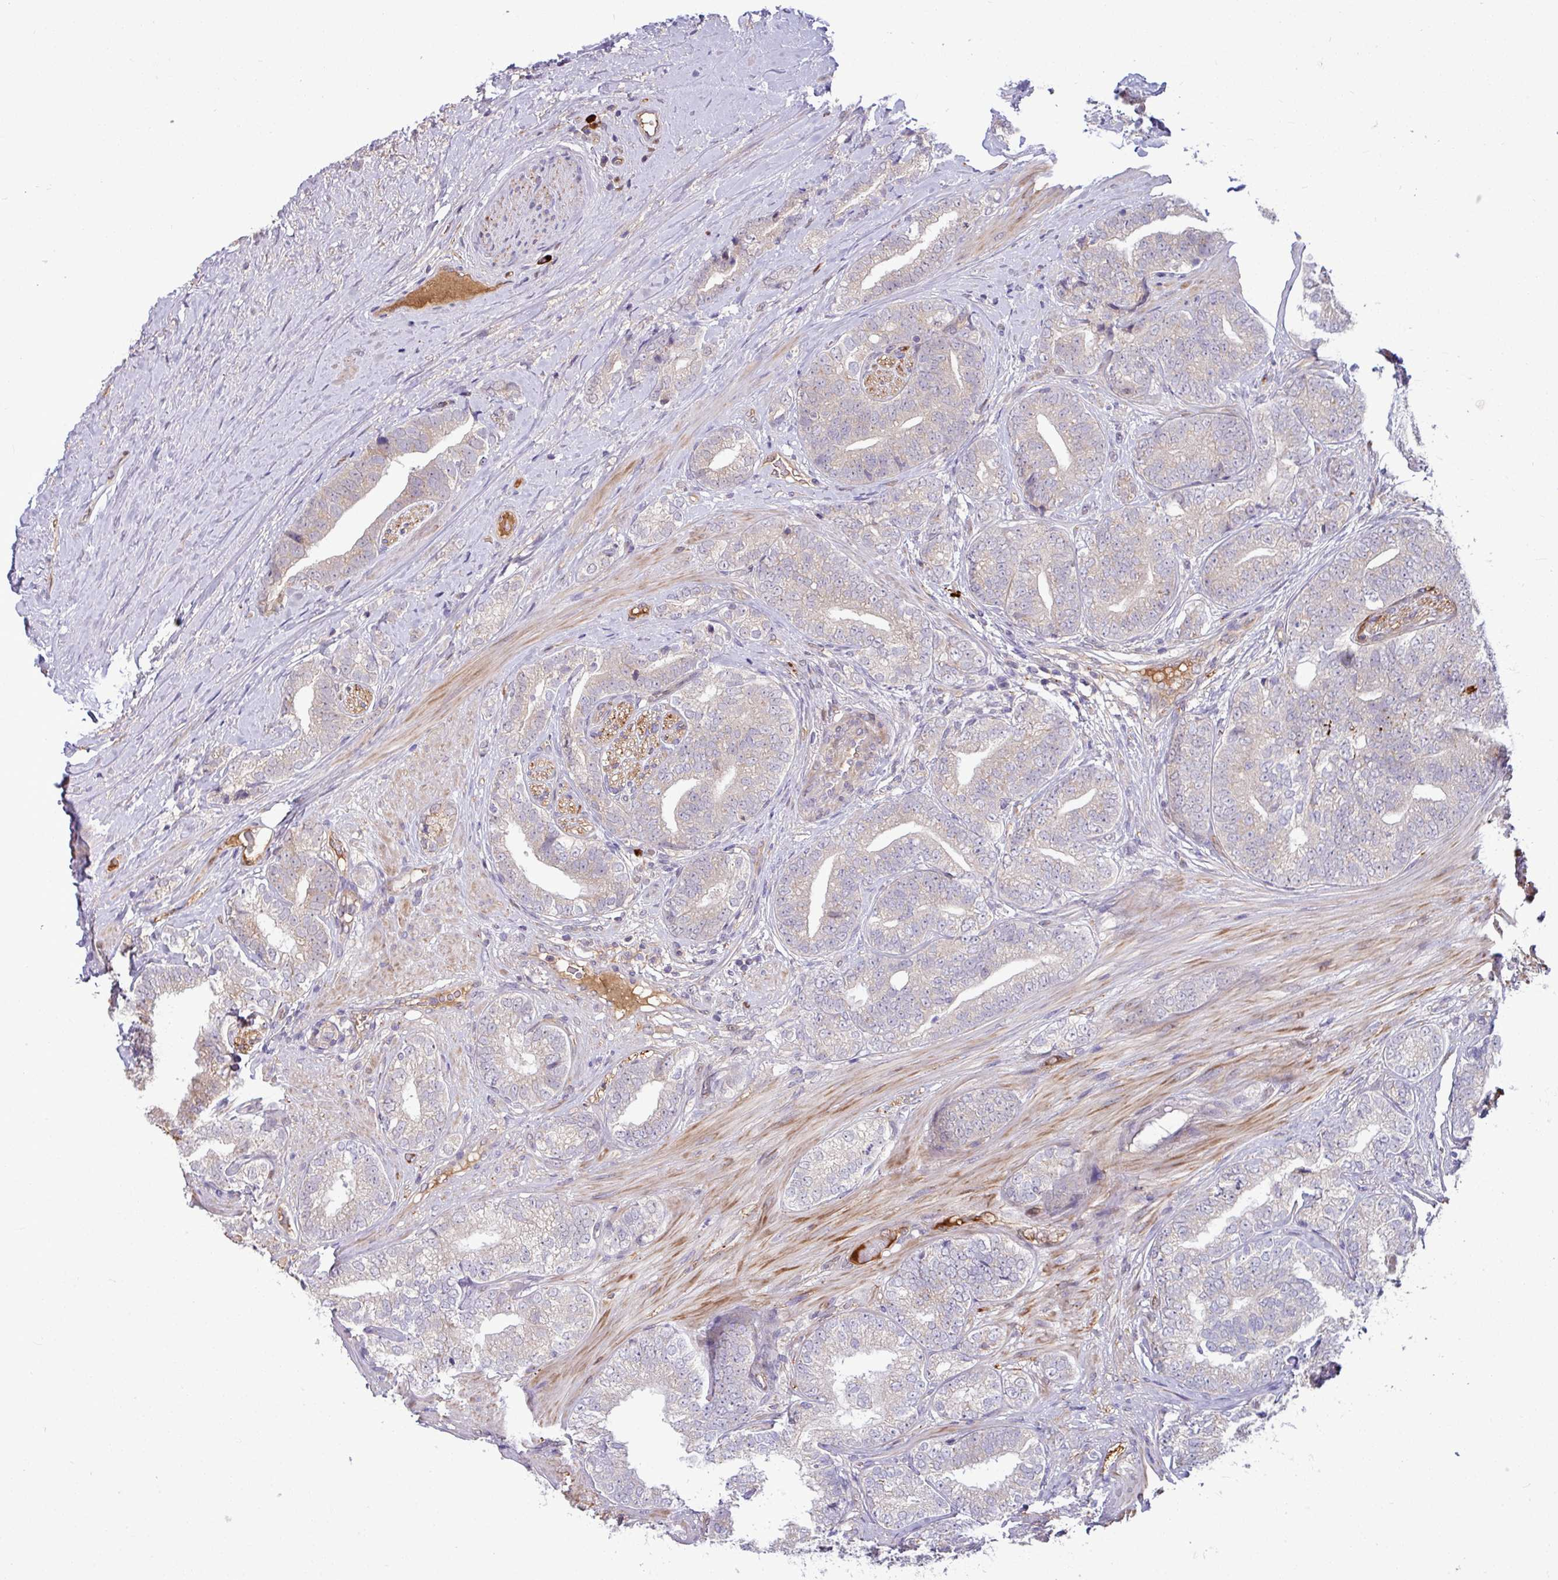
{"staining": {"intensity": "negative", "quantity": "none", "location": "none"}, "tissue": "prostate cancer", "cell_type": "Tumor cells", "image_type": "cancer", "snomed": [{"axis": "morphology", "description": "Adenocarcinoma, High grade"}, {"axis": "topography", "description": "Prostate"}], "caption": "Micrograph shows no protein positivity in tumor cells of prostate cancer (adenocarcinoma (high-grade)) tissue.", "gene": "B4GALNT4", "patient": {"sex": "male", "age": 72}}